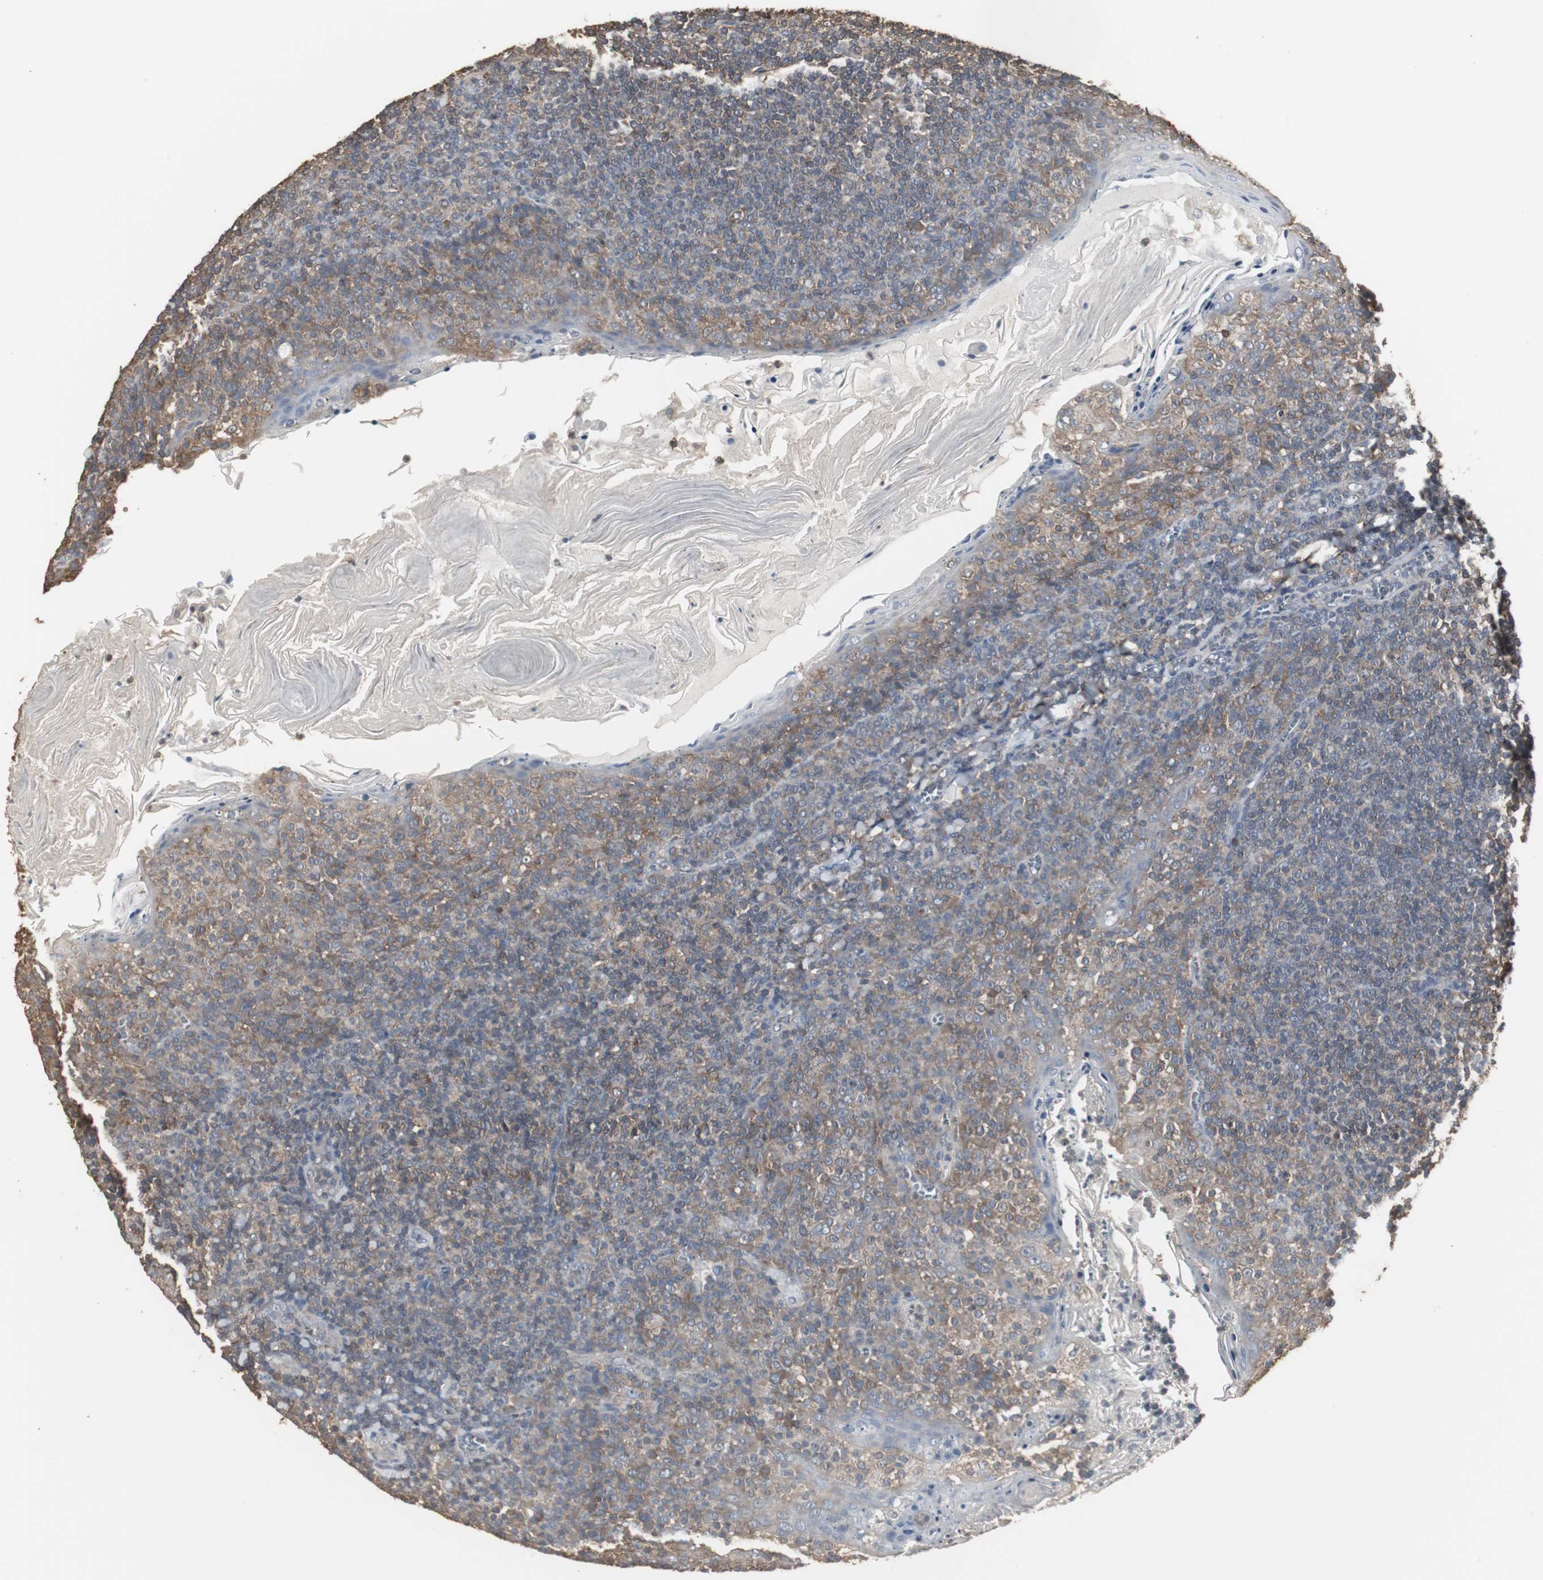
{"staining": {"intensity": "strong", "quantity": "25%-75%", "location": "cytoplasmic/membranous"}, "tissue": "tonsil", "cell_type": "Germinal center cells", "image_type": "normal", "snomed": [{"axis": "morphology", "description": "Normal tissue, NOS"}, {"axis": "topography", "description": "Tonsil"}], "caption": "Brown immunohistochemical staining in normal human tonsil reveals strong cytoplasmic/membranous expression in about 25%-75% of germinal center cells. (IHC, brightfield microscopy, high magnification).", "gene": "HPRT1", "patient": {"sex": "male", "age": 31}}